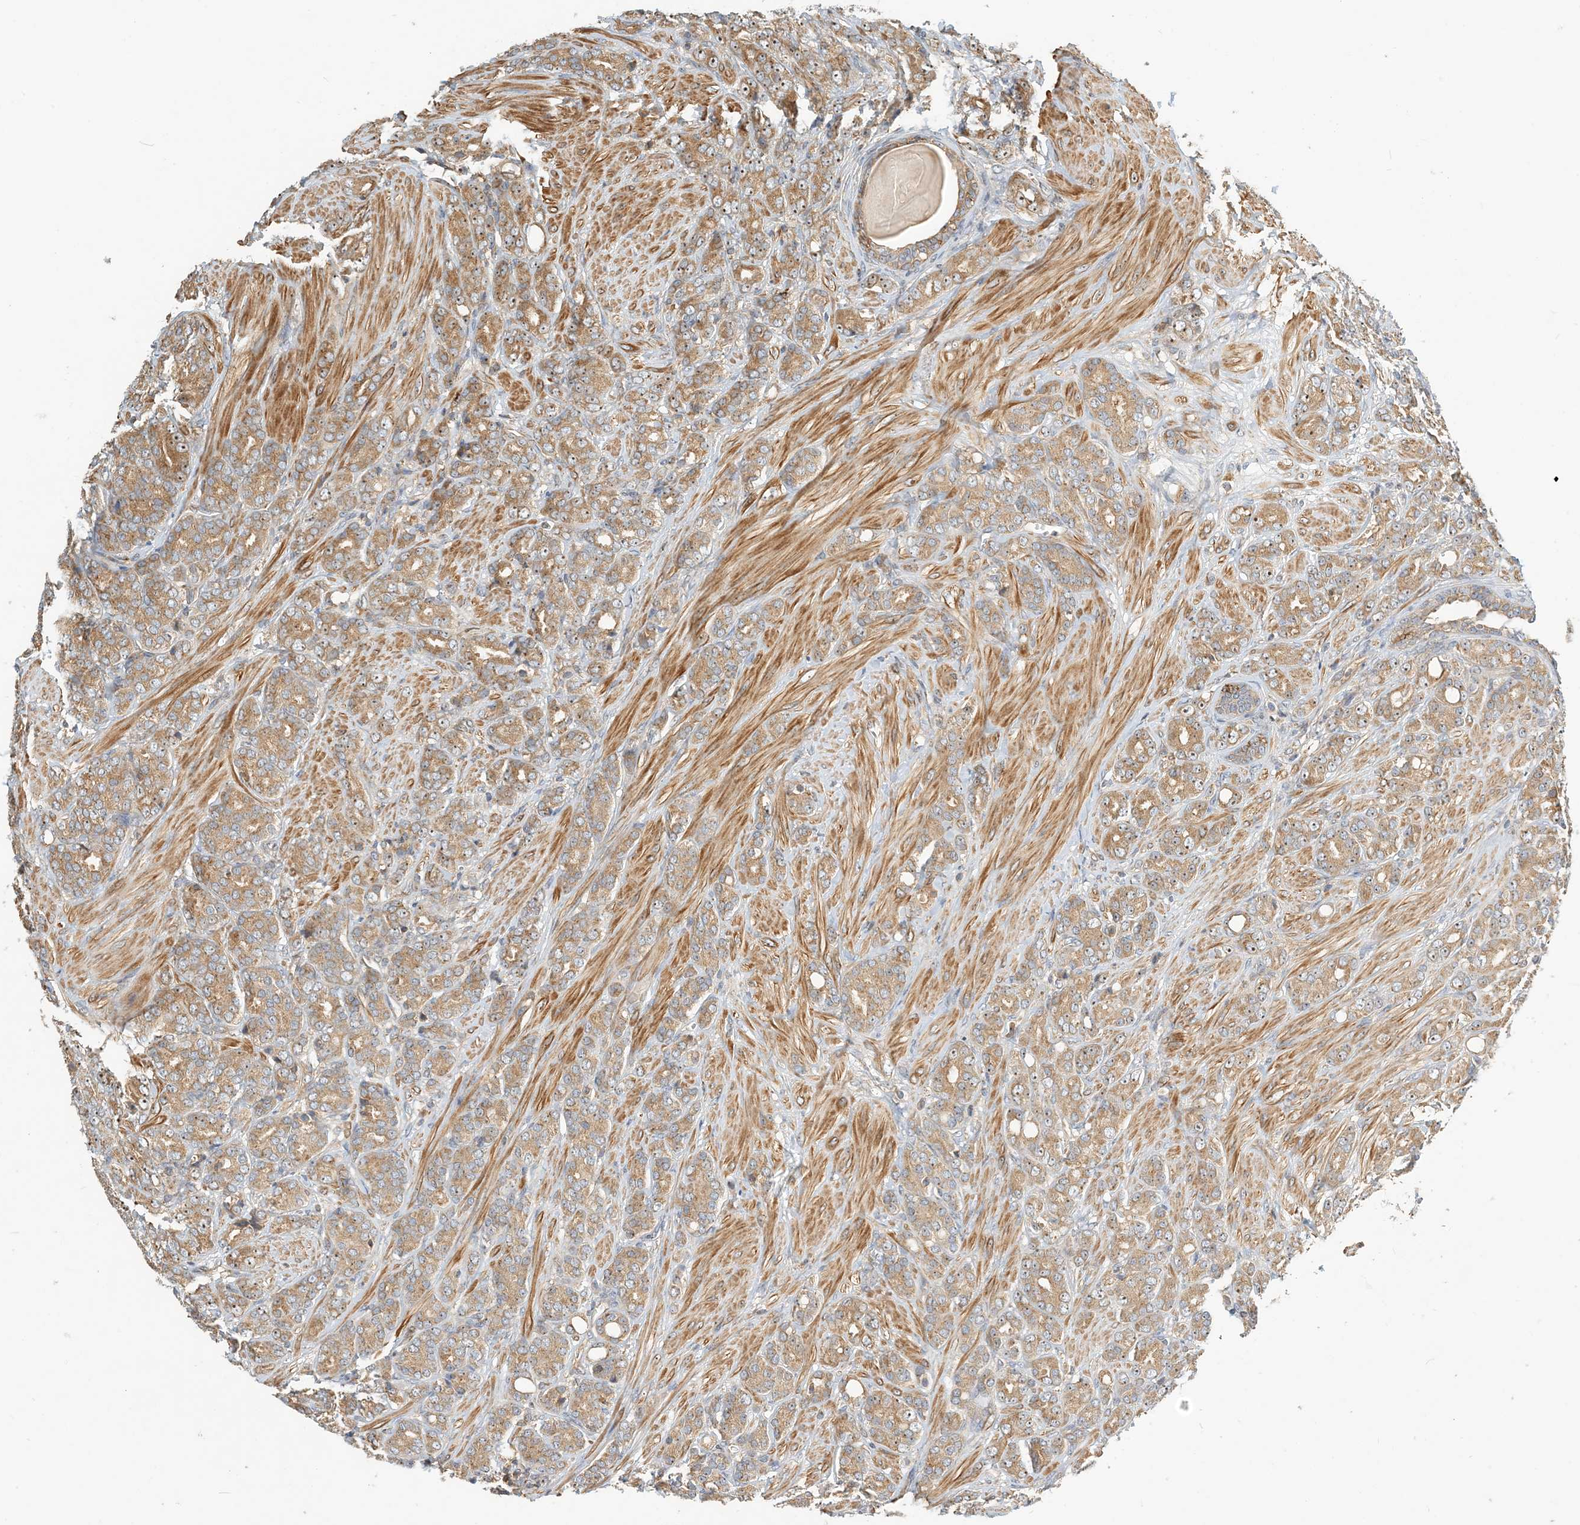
{"staining": {"intensity": "moderate", "quantity": ">75%", "location": "cytoplasmic/membranous"}, "tissue": "prostate cancer", "cell_type": "Tumor cells", "image_type": "cancer", "snomed": [{"axis": "morphology", "description": "Adenocarcinoma, High grade"}, {"axis": "topography", "description": "Prostate"}], "caption": "Protein staining reveals moderate cytoplasmic/membranous staining in approximately >75% of tumor cells in prostate high-grade adenocarcinoma.", "gene": "COLEC11", "patient": {"sex": "male", "age": 62}}